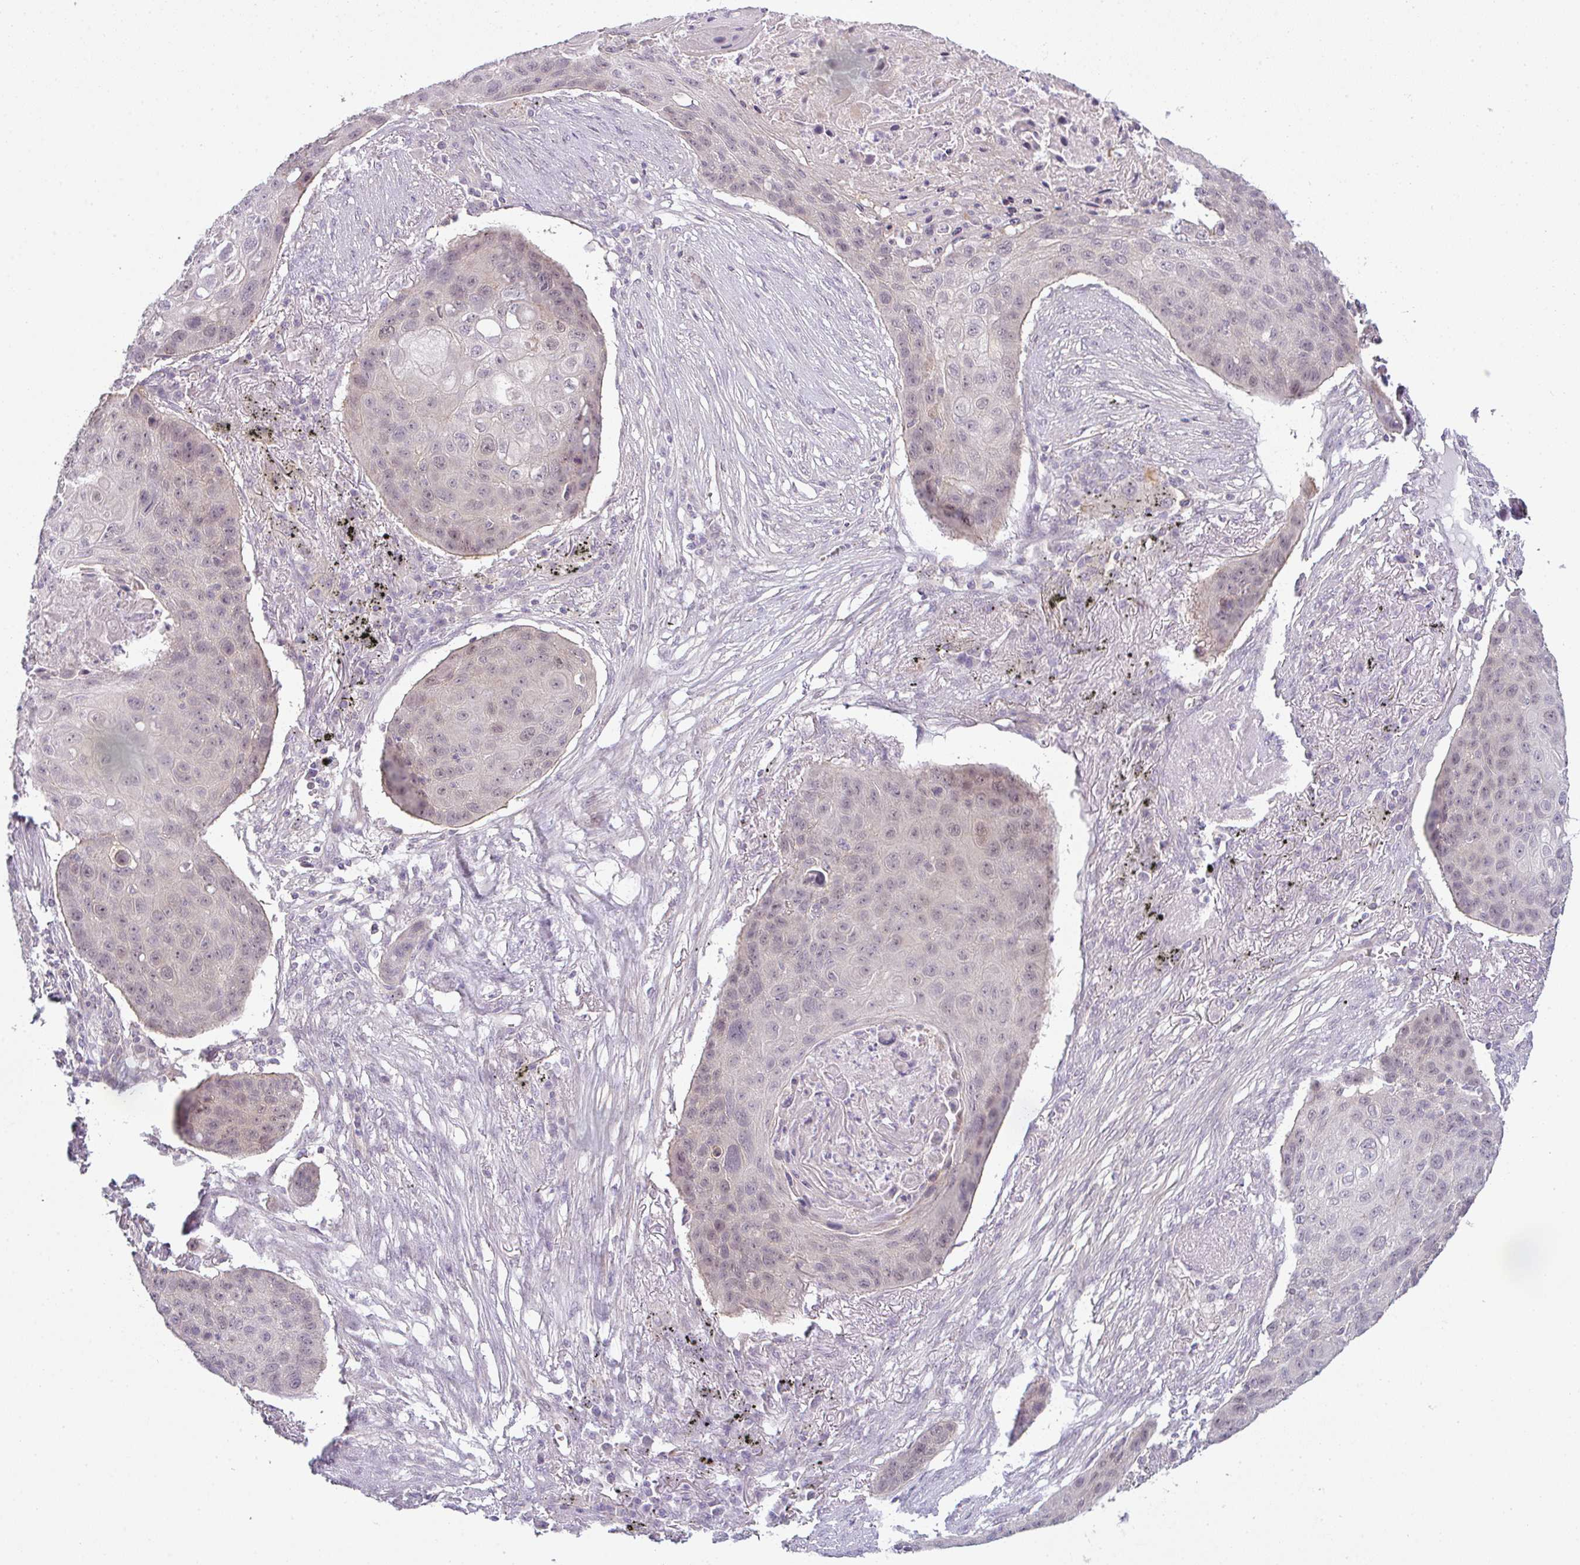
{"staining": {"intensity": "negative", "quantity": "none", "location": "none"}, "tissue": "lung cancer", "cell_type": "Tumor cells", "image_type": "cancer", "snomed": [{"axis": "morphology", "description": "Squamous cell carcinoma, NOS"}, {"axis": "topography", "description": "Lung"}], "caption": "Immunohistochemistry (IHC) micrograph of neoplastic tissue: human lung squamous cell carcinoma stained with DAB displays no significant protein staining in tumor cells.", "gene": "CSE1L", "patient": {"sex": "female", "age": 63}}